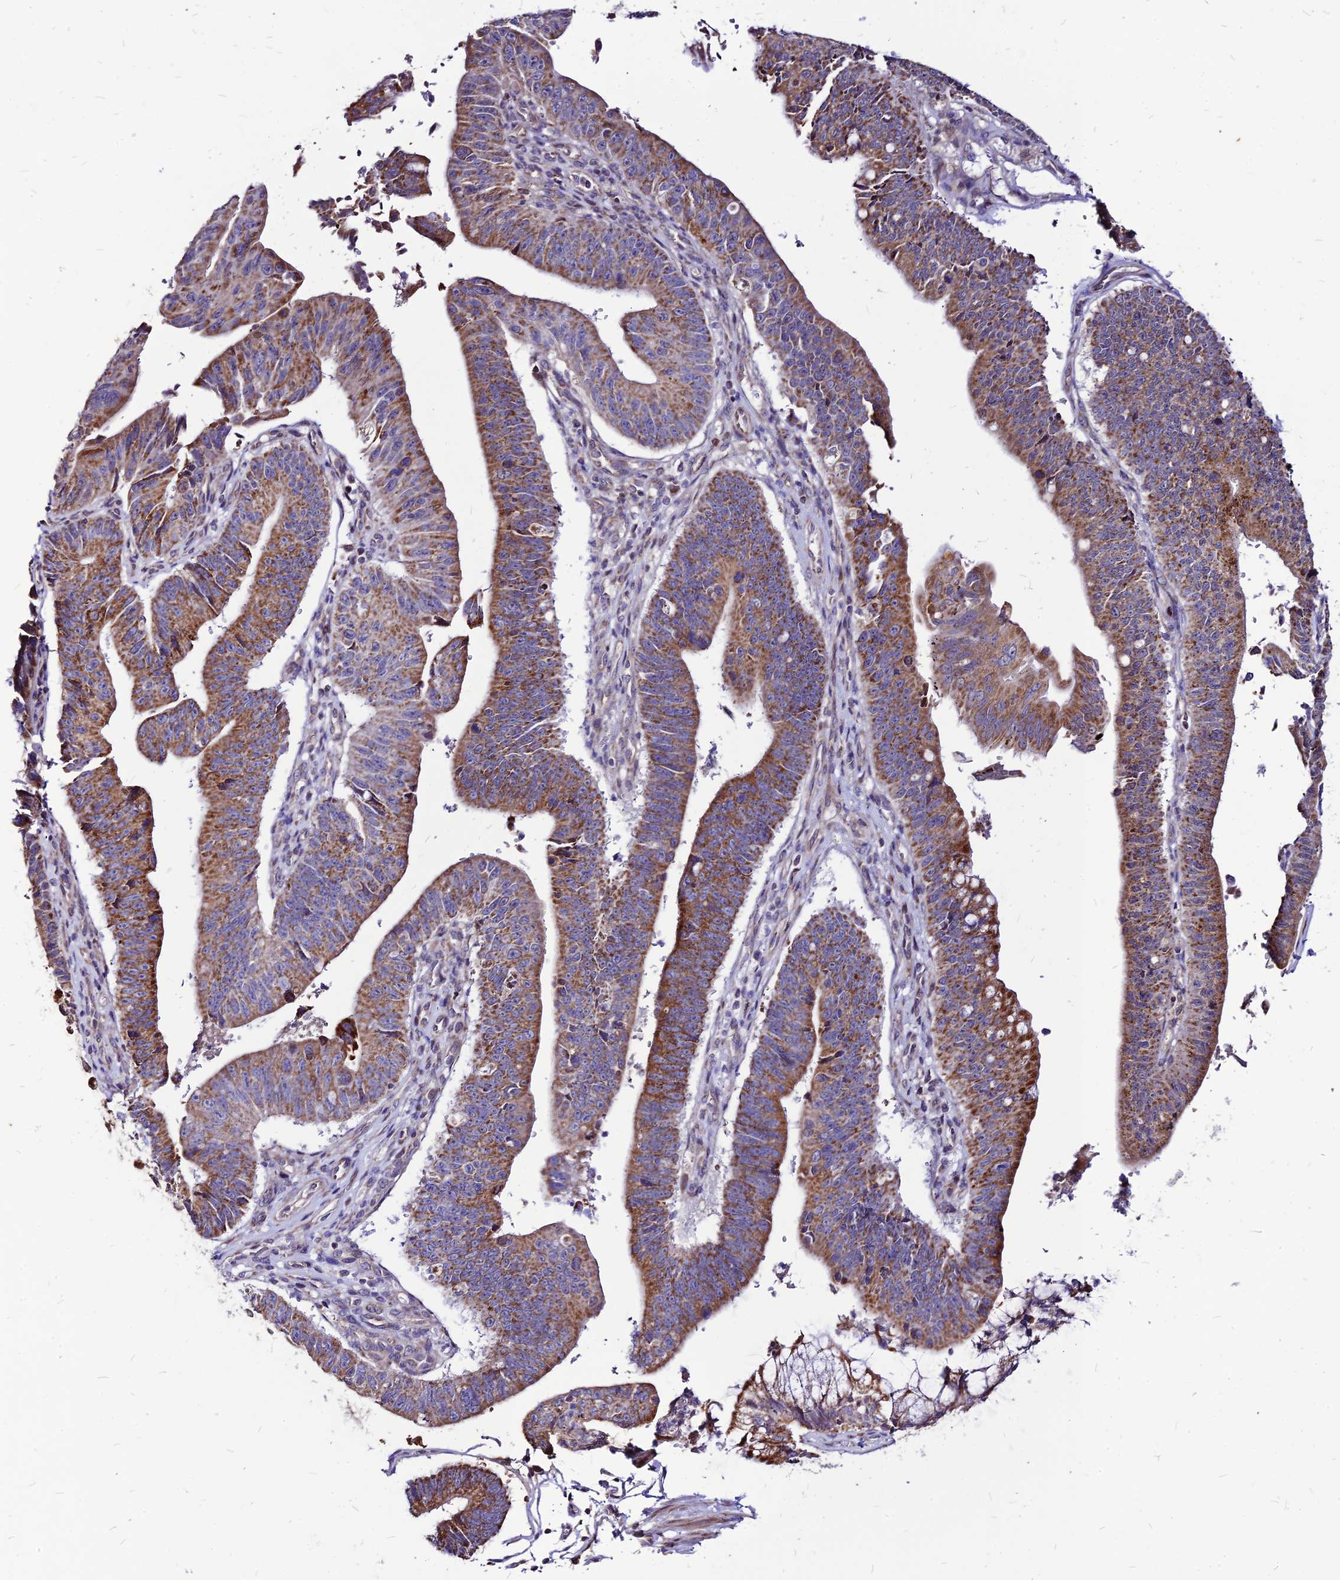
{"staining": {"intensity": "strong", "quantity": "25%-75%", "location": "cytoplasmic/membranous"}, "tissue": "stomach cancer", "cell_type": "Tumor cells", "image_type": "cancer", "snomed": [{"axis": "morphology", "description": "Adenocarcinoma, NOS"}, {"axis": "topography", "description": "Stomach"}], "caption": "DAB (3,3'-diaminobenzidine) immunohistochemical staining of adenocarcinoma (stomach) exhibits strong cytoplasmic/membranous protein staining in about 25%-75% of tumor cells.", "gene": "ECI1", "patient": {"sex": "male", "age": 59}}